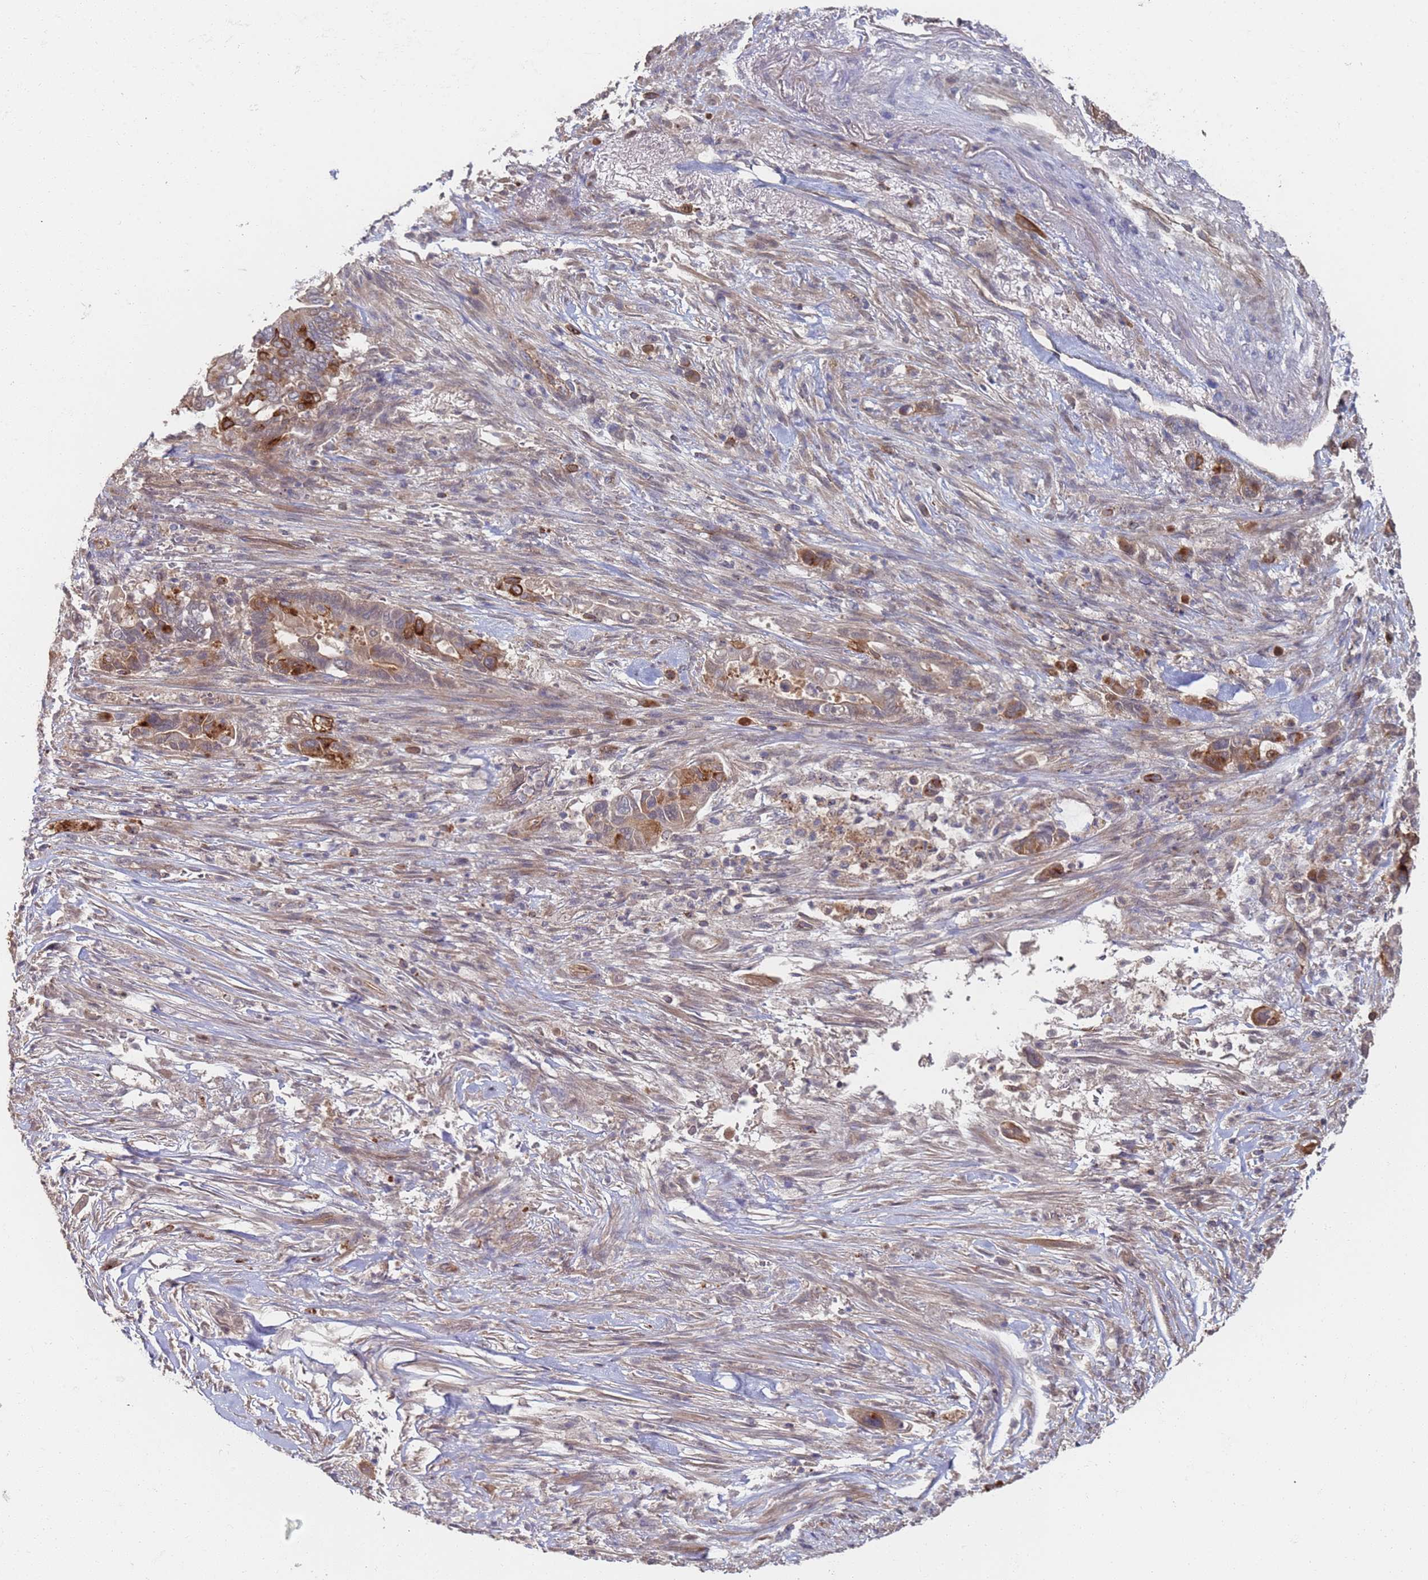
{"staining": {"intensity": "moderate", "quantity": "25%-75%", "location": "cytoplasmic/membranous"}, "tissue": "pancreatic cancer", "cell_type": "Tumor cells", "image_type": "cancer", "snomed": [{"axis": "morphology", "description": "Adenocarcinoma, NOS"}, {"axis": "topography", "description": "Pancreas"}], "caption": "A brown stain highlights moderate cytoplasmic/membranous positivity of a protein in pancreatic cancer tumor cells. The staining was performed using DAB to visualize the protein expression in brown, while the nuclei were stained in blue with hematoxylin (Magnification: 20x).", "gene": "ABCB6", "patient": {"sex": "male", "age": 68}}